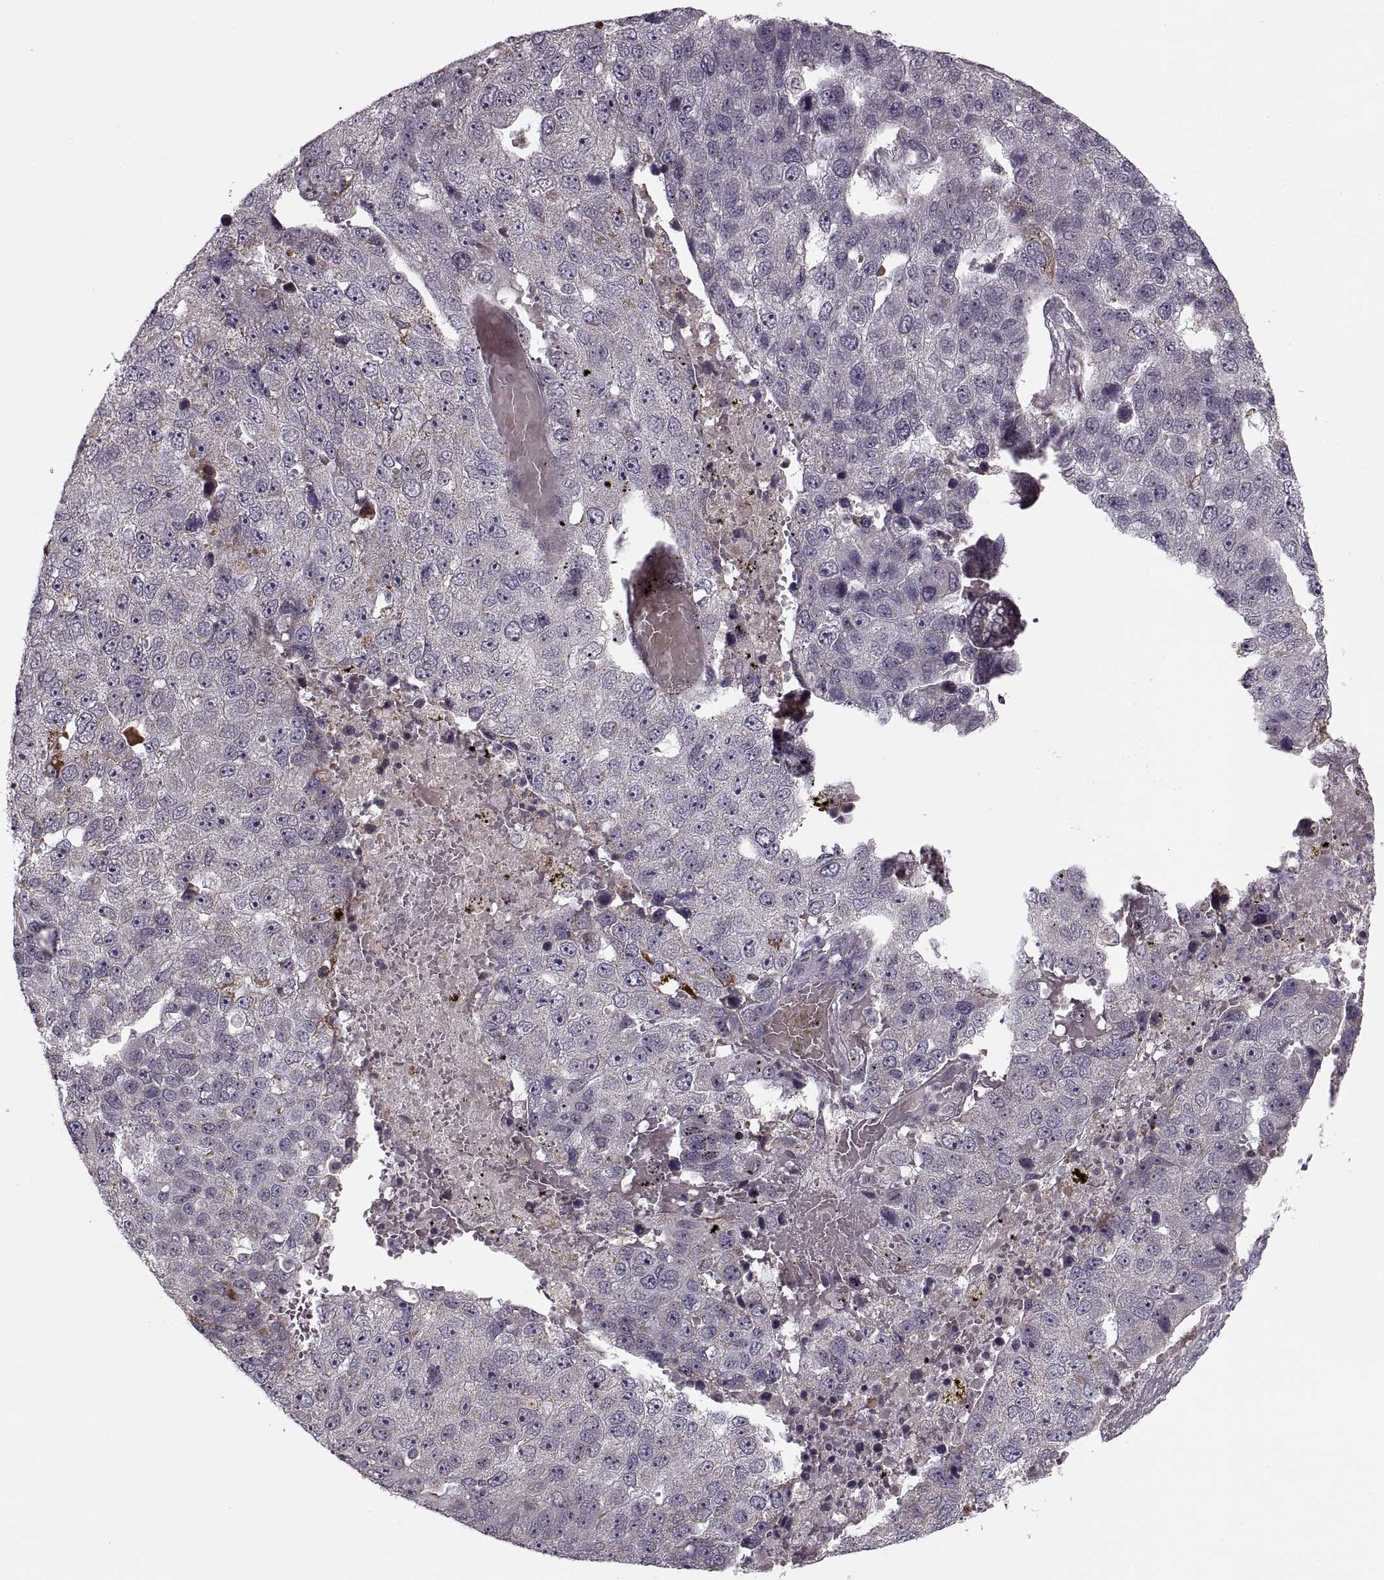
{"staining": {"intensity": "negative", "quantity": "none", "location": "none"}, "tissue": "pancreatic cancer", "cell_type": "Tumor cells", "image_type": "cancer", "snomed": [{"axis": "morphology", "description": "Adenocarcinoma, NOS"}, {"axis": "topography", "description": "Pancreas"}], "caption": "This is a histopathology image of IHC staining of adenocarcinoma (pancreatic), which shows no staining in tumor cells. Nuclei are stained in blue.", "gene": "ASIC3", "patient": {"sex": "female", "age": 61}}